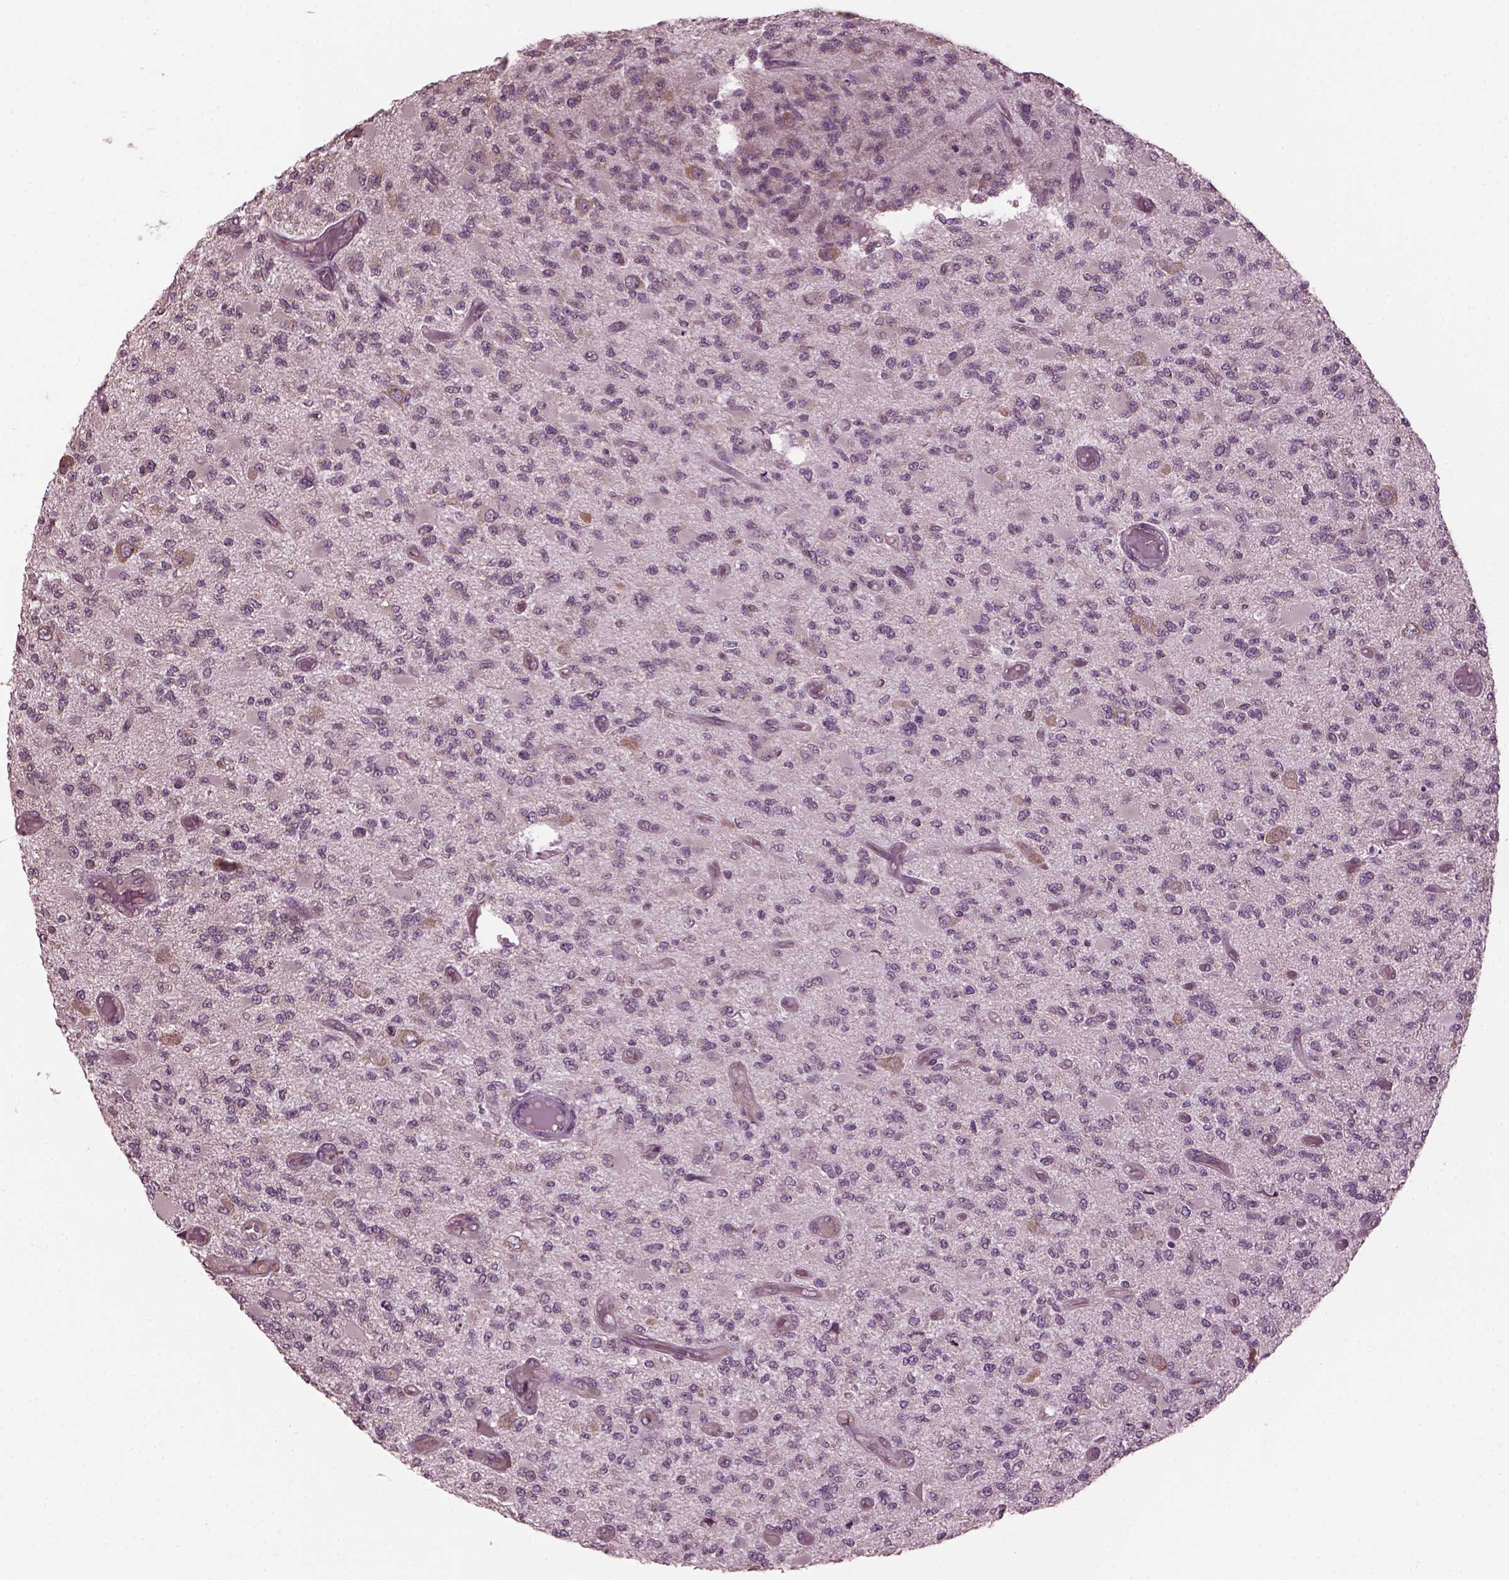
{"staining": {"intensity": "negative", "quantity": "none", "location": "none"}, "tissue": "glioma", "cell_type": "Tumor cells", "image_type": "cancer", "snomed": [{"axis": "morphology", "description": "Glioma, malignant, High grade"}, {"axis": "topography", "description": "Brain"}], "caption": "An immunohistochemistry image of high-grade glioma (malignant) is shown. There is no staining in tumor cells of high-grade glioma (malignant). (Brightfield microscopy of DAB IHC at high magnification).", "gene": "CABP5", "patient": {"sex": "female", "age": 63}}